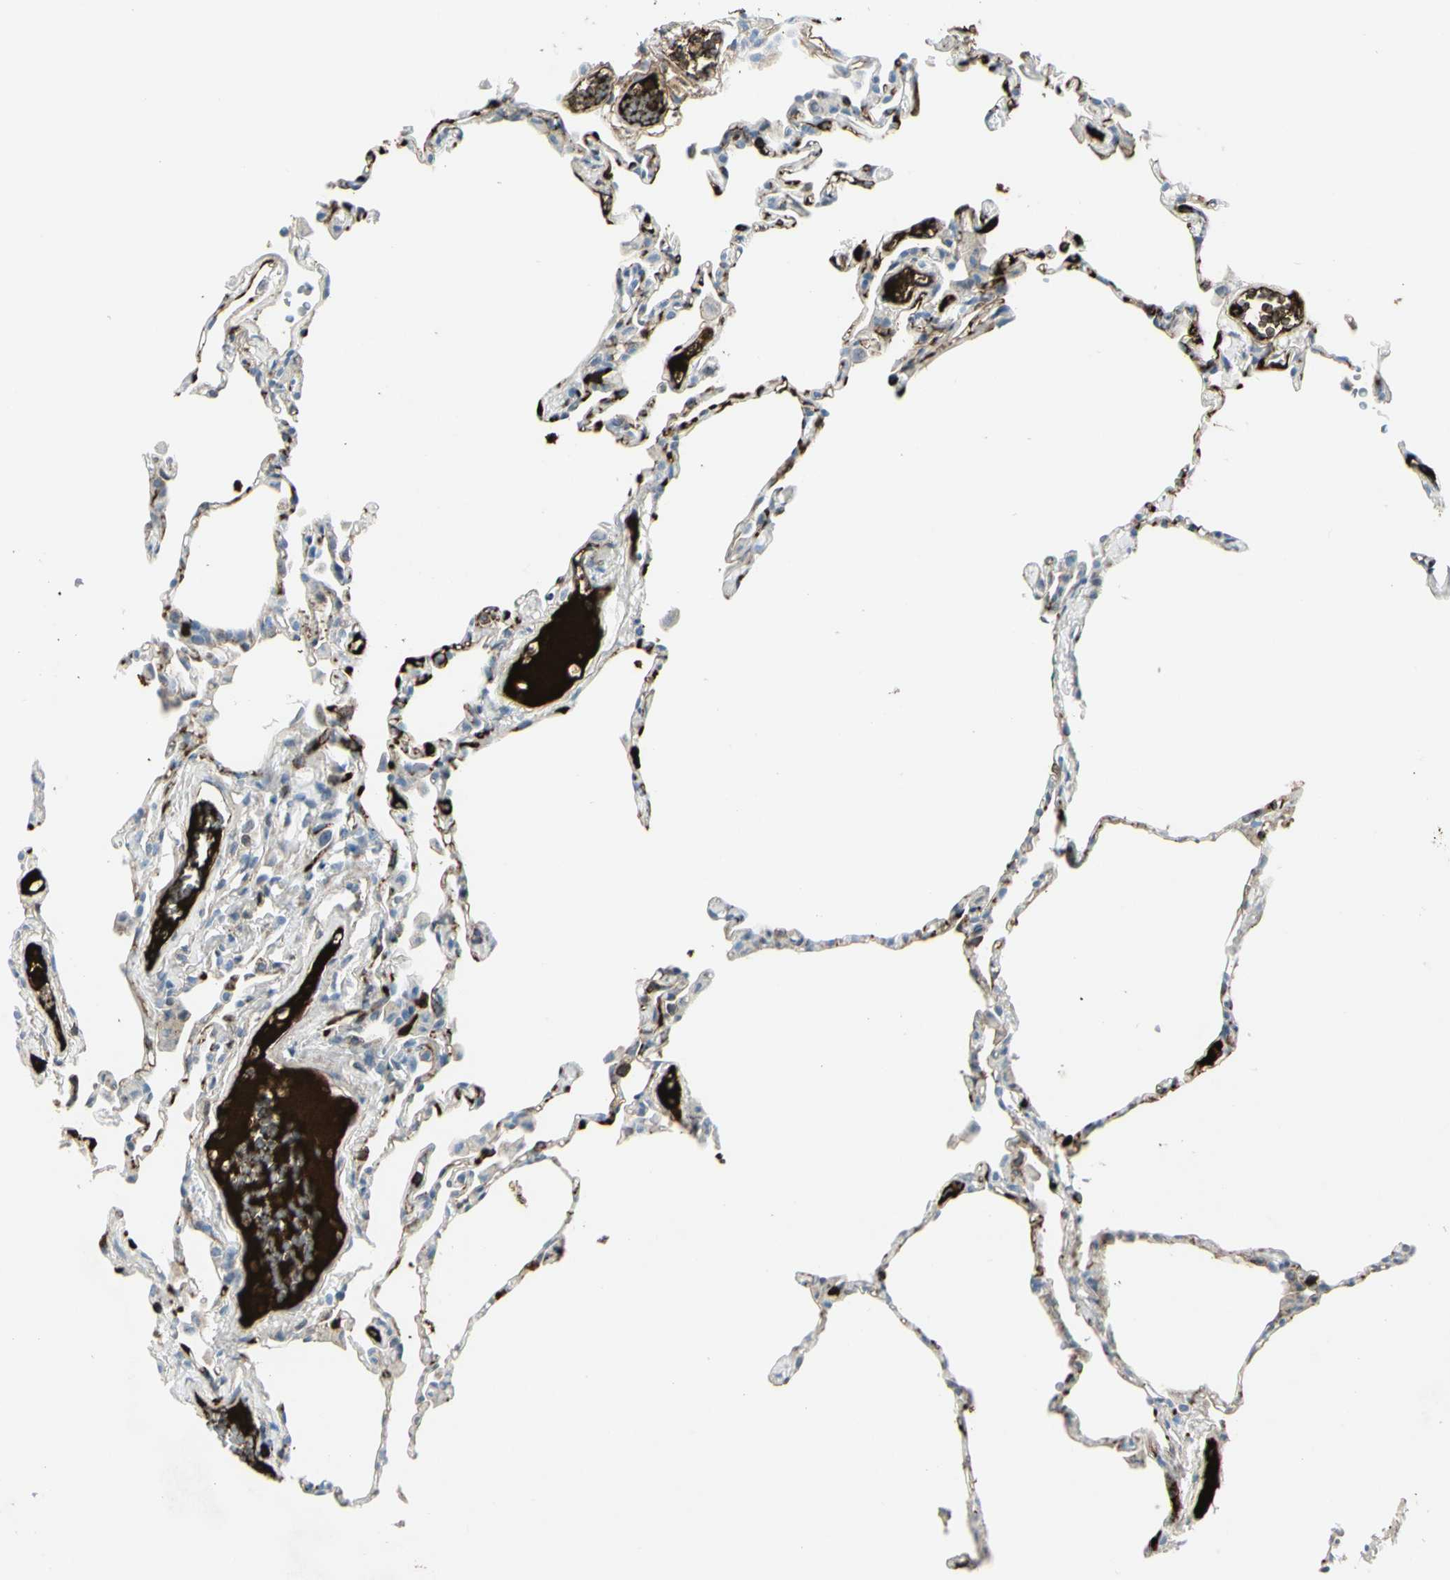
{"staining": {"intensity": "strong", "quantity": "25%-75%", "location": "cytoplasmic/membranous"}, "tissue": "lung", "cell_type": "Alveolar cells", "image_type": "normal", "snomed": [{"axis": "morphology", "description": "Normal tissue, NOS"}, {"axis": "topography", "description": "Lung"}], "caption": "IHC (DAB (3,3'-diaminobenzidine)) staining of normal lung shows strong cytoplasmic/membranous protein staining in approximately 25%-75% of alveolar cells. The staining was performed using DAB, with brown indicating positive protein expression. Nuclei are stained blue with hematoxylin.", "gene": "IGHG1", "patient": {"sex": "female", "age": 49}}